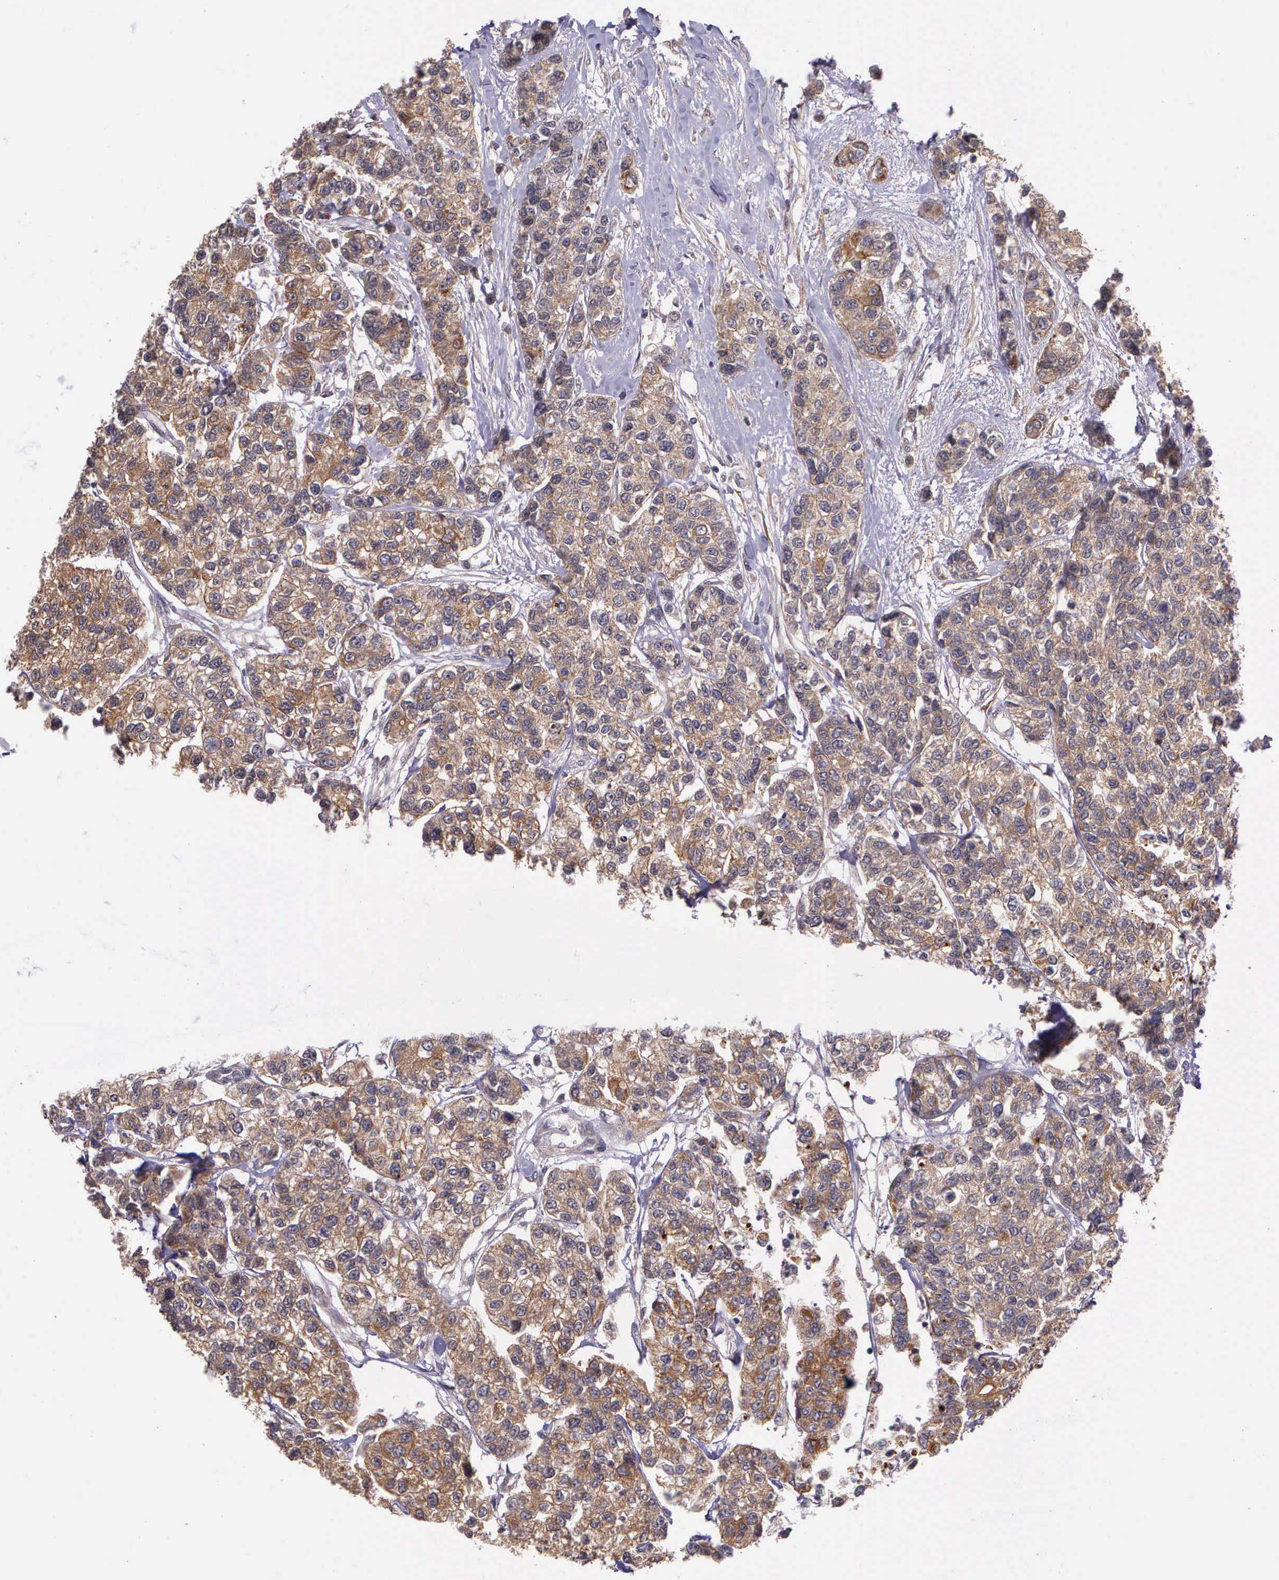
{"staining": {"intensity": "moderate", "quantity": ">75%", "location": "cytoplasmic/membranous"}, "tissue": "breast cancer", "cell_type": "Tumor cells", "image_type": "cancer", "snomed": [{"axis": "morphology", "description": "Duct carcinoma"}, {"axis": "topography", "description": "Breast"}], "caption": "Immunohistochemical staining of human breast cancer (intraductal carcinoma) reveals moderate cytoplasmic/membranous protein positivity in approximately >75% of tumor cells. The protein of interest is stained brown, and the nuclei are stained in blue (DAB IHC with brightfield microscopy, high magnification).", "gene": "PRICKLE3", "patient": {"sex": "female", "age": 51}}